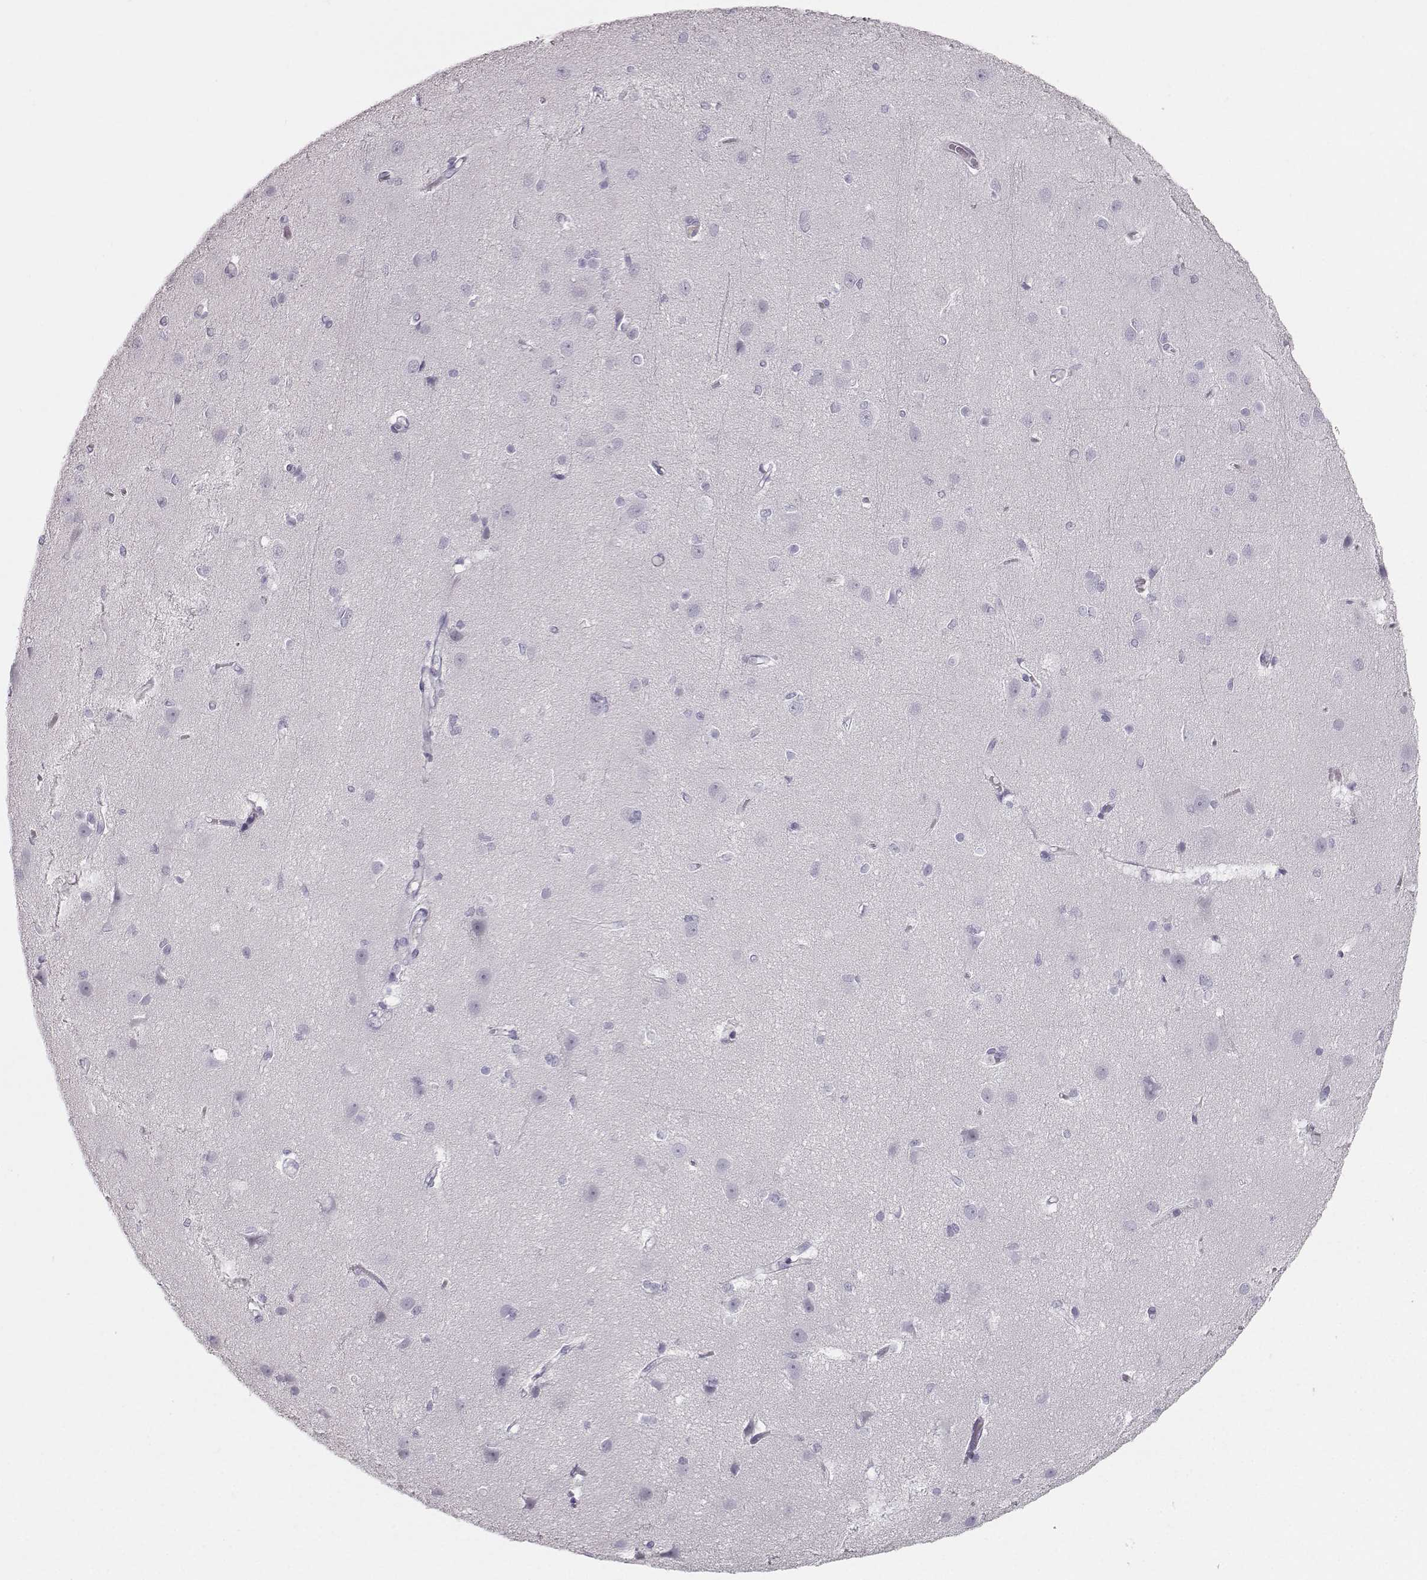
{"staining": {"intensity": "negative", "quantity": "none", "location": "none"}, "tissue": "cerebral cortex", "cell_type": "Endothelial cells", "image_type": "normal", "snomed": [{"axis": "morphology", "description": "Normal tissue, NOS"}, {"axis": "topography", "description": "Cerebral cortex"}], "caption": "Immunohistochemical staining of benign cerebral cortex shows no significant staining in endothelial cells. (Stains: DAB (3,3'-diaminobenzidine) immunohistochemistry (IHC) with hematoxylin counter stain, Microscopy: brightfield microscopy at high magnification).", "gene": "CASR", "patient": {"sex": "male", "age": 37}}